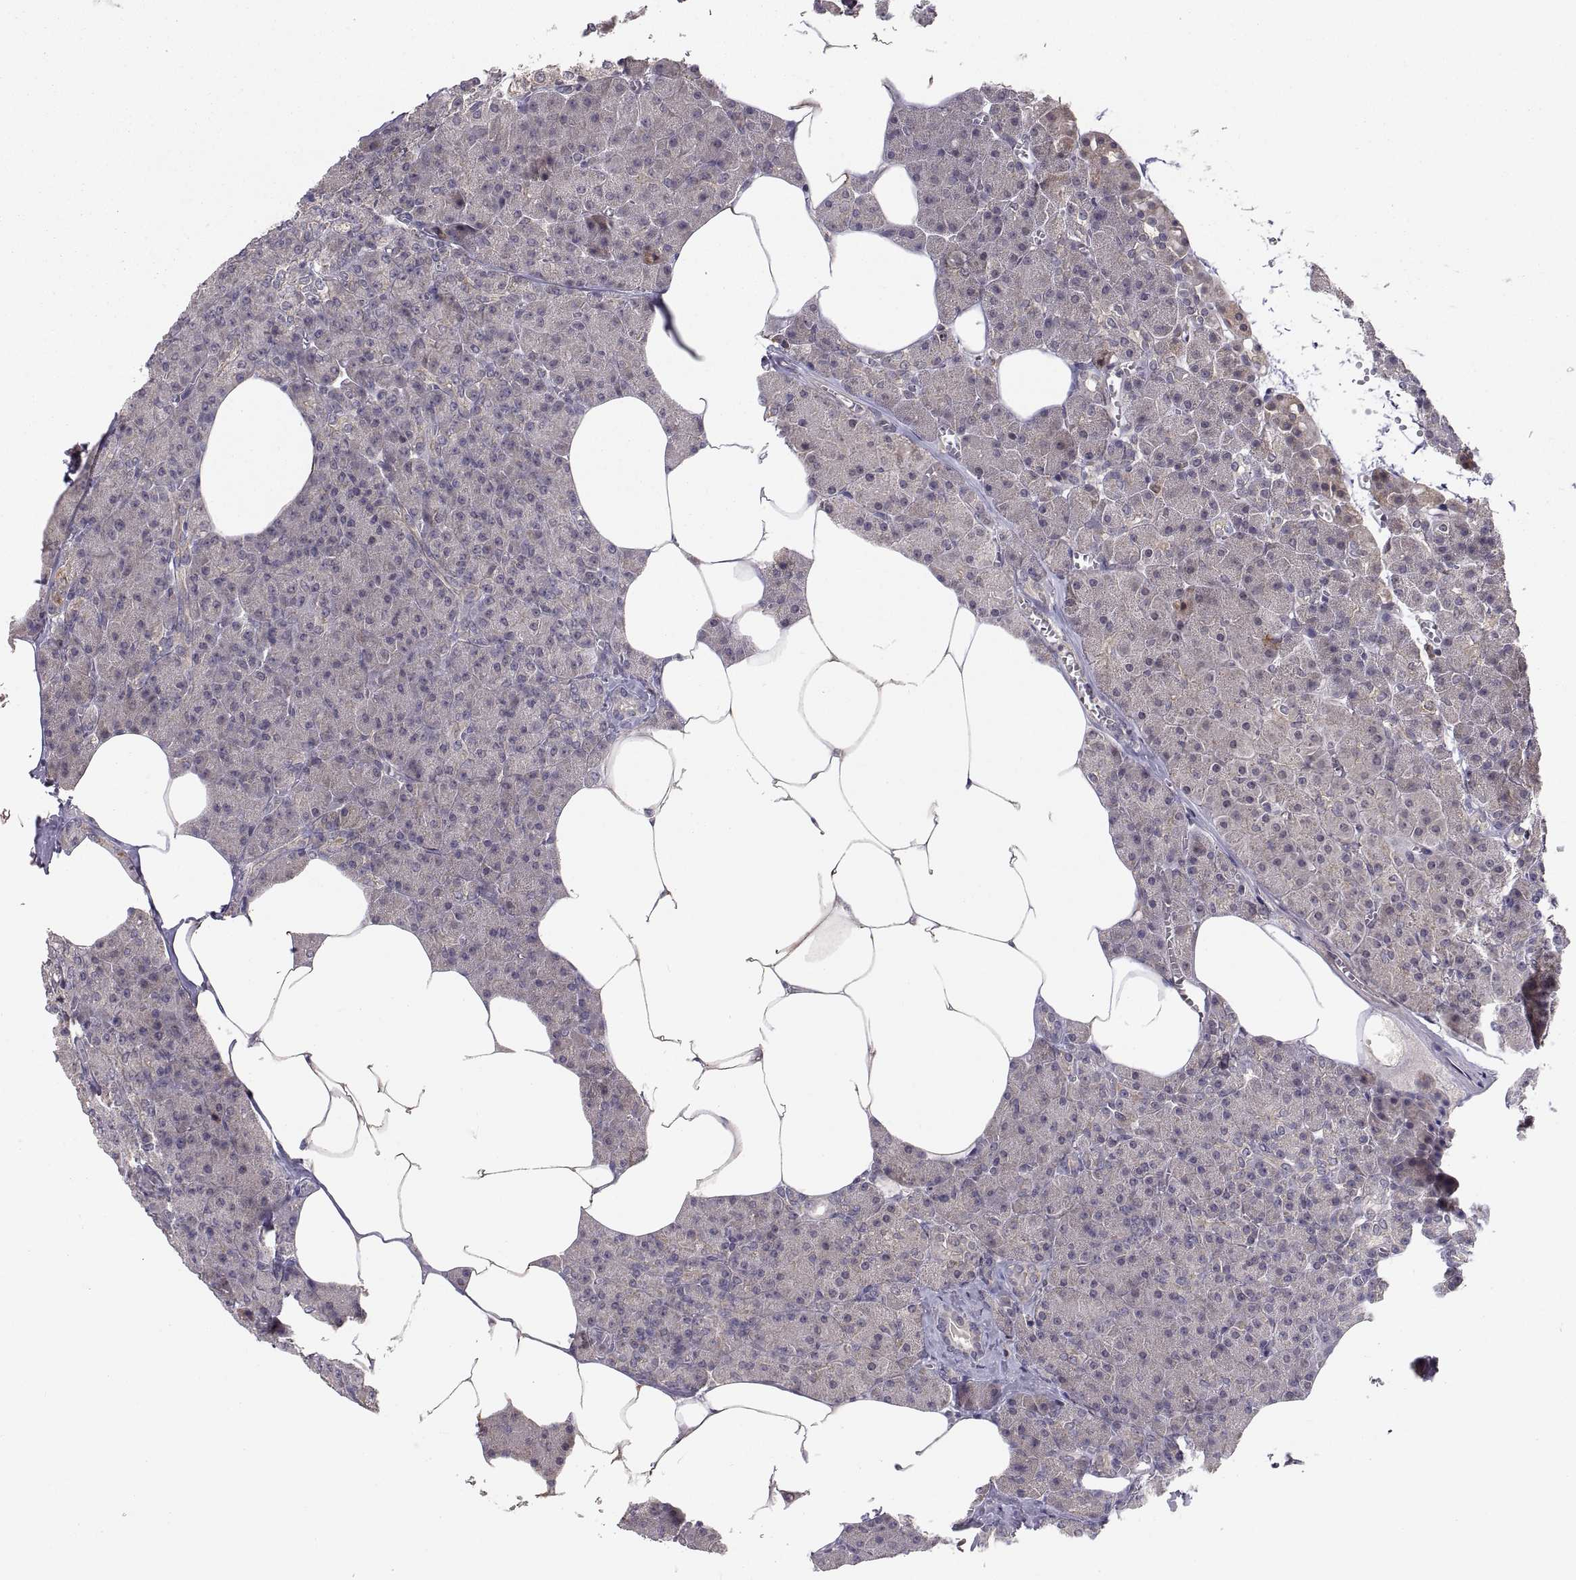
{"staining": {"intensity": "strong", "quantity": "<25%", "location": "cytoplasmic/membranous"}, "tissue": "pancreas", "cell_type": "Exocrine glandular cells", "image_type": "normal", "snomed": [{"axis": "morphology", "description": "Normal tissue, NOS"}, {"axis": "topography", "description": "Pancreas"}], "caption": "Pancreas stained with immunohistochemistry exhibits strong cytoplasmic/membranous expression in about <25% of exocrine glandular cells. (Brightfield microscopy of DAB IHC at high magnification).", "gene": "ABL2", "patient": {"sex": "female", "age": 45}}